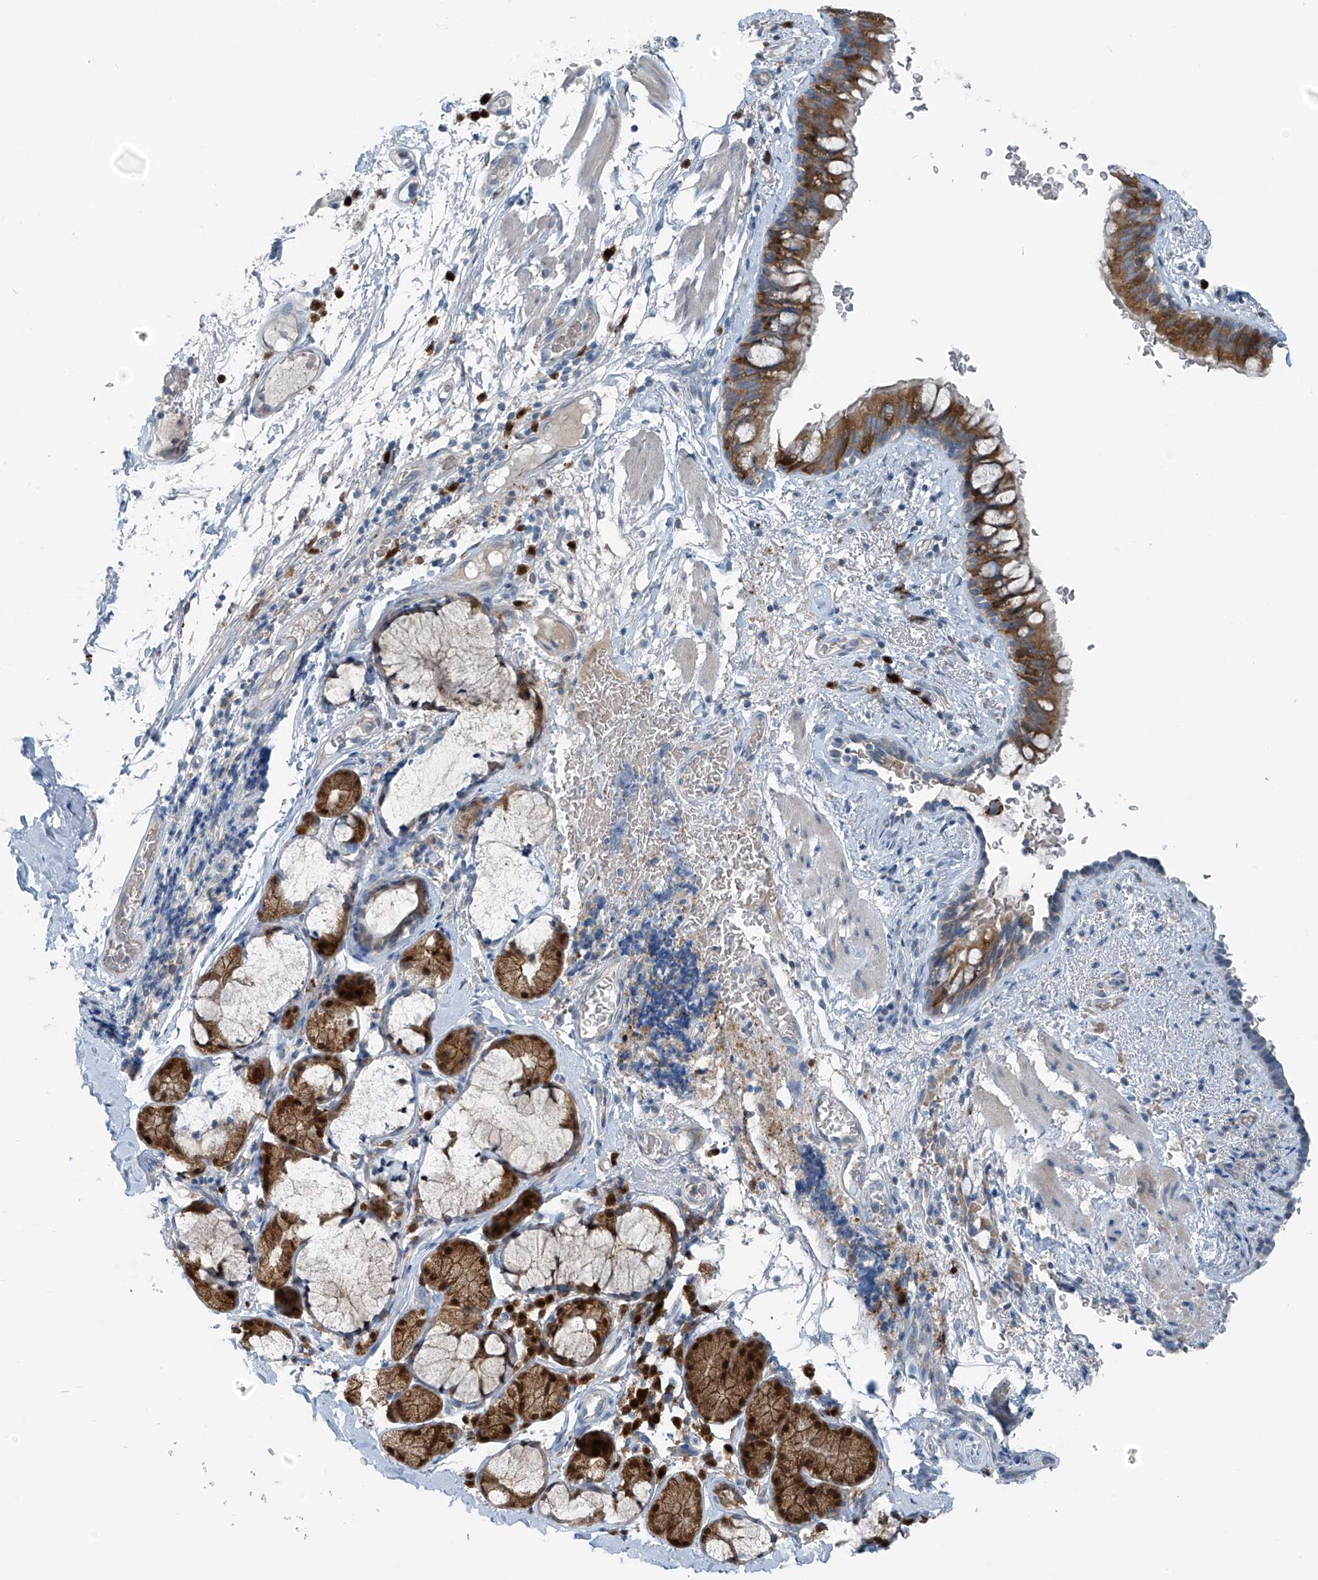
{"staining": {"intensity": "moderate", "quantity": ">75%", "location": "cytoplasmic/membranous"}, "tissue": "bronchus", "cell_type": "Respiratory epithelial cells", "image_type": "normal", "snomed": [{"axis": "morphology", "description": "Normal tissue, NOS"}, {"axis": "topography", "description": "Cartilage tissue"}, {"axis": "topography", "description": "Bronchus"}], "caption": "Protein analysis of unremarkable bronchus reveals moderate cytoplasmic/membranous staining in about >75% of respiratory epithelial cells.", "gene": "SLC12A6", "patient": {"sex": "female", "age": 36}}